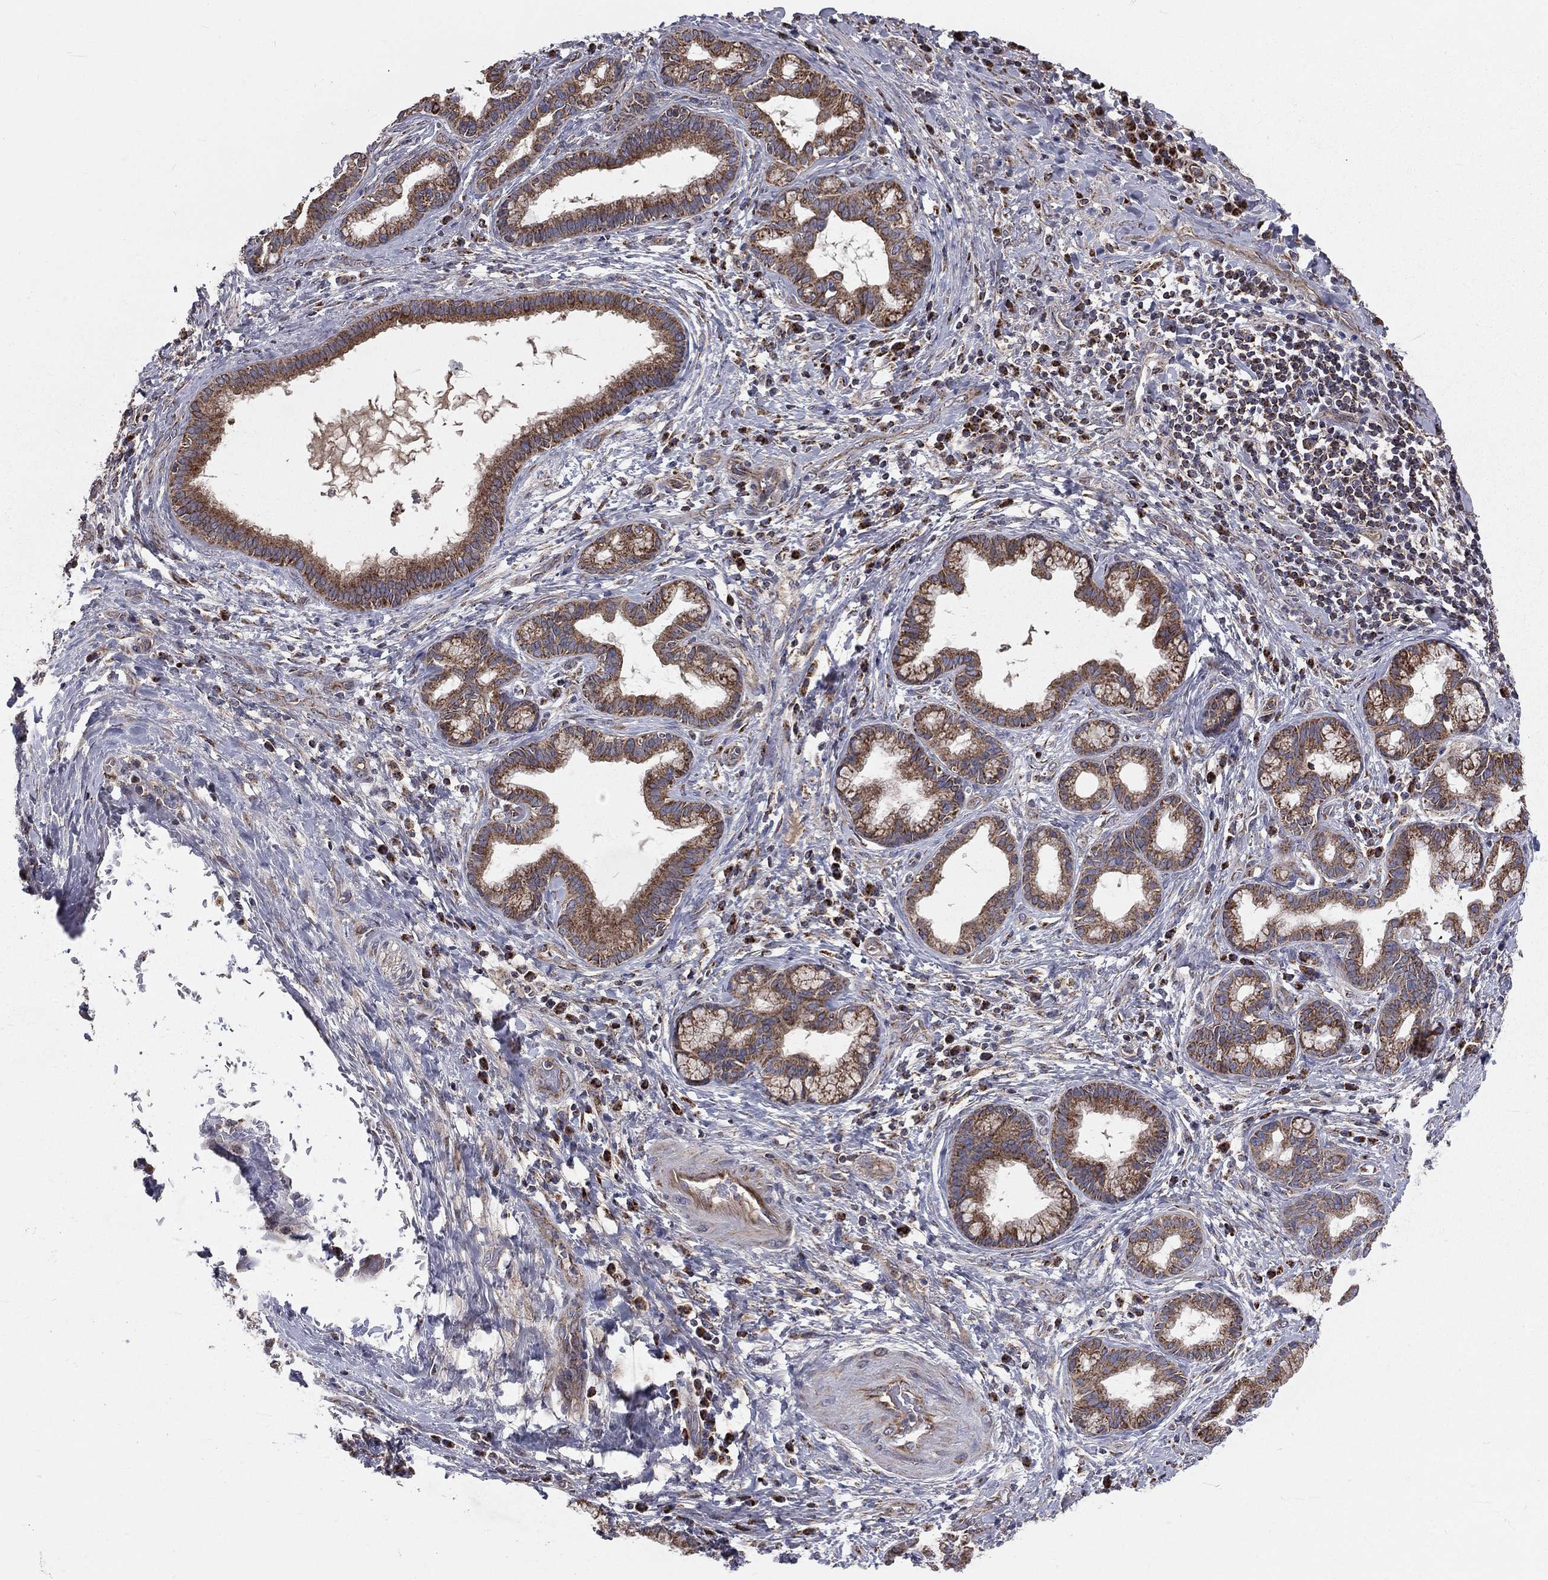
{"staining": {"intensity": "moderate", "quantity": ">75%", "location": "cytoplasmic/membranous"}, "tissue": "liver cancer", "cell_type": "Tumor cells", "image_type": "cancer", "snomed": [{"axis": "morphology", "description": "Cholangiocarcinoma"}, {"axis": "topography", "description": "Liver"}], "caption": "Liver cancer was stained to show a protein in brown. There is medium levels of moderate cytoplasmic/membranous positivity in about >75% of tumor cells. The staining was performed using DAB (3,3'-diaminobenzidine), with brown indicating positive protein expression. Nuclei are stained blue with hematoxylin.", "gene": "GPD1", "patient": {"sex": "female", "age": 73}}